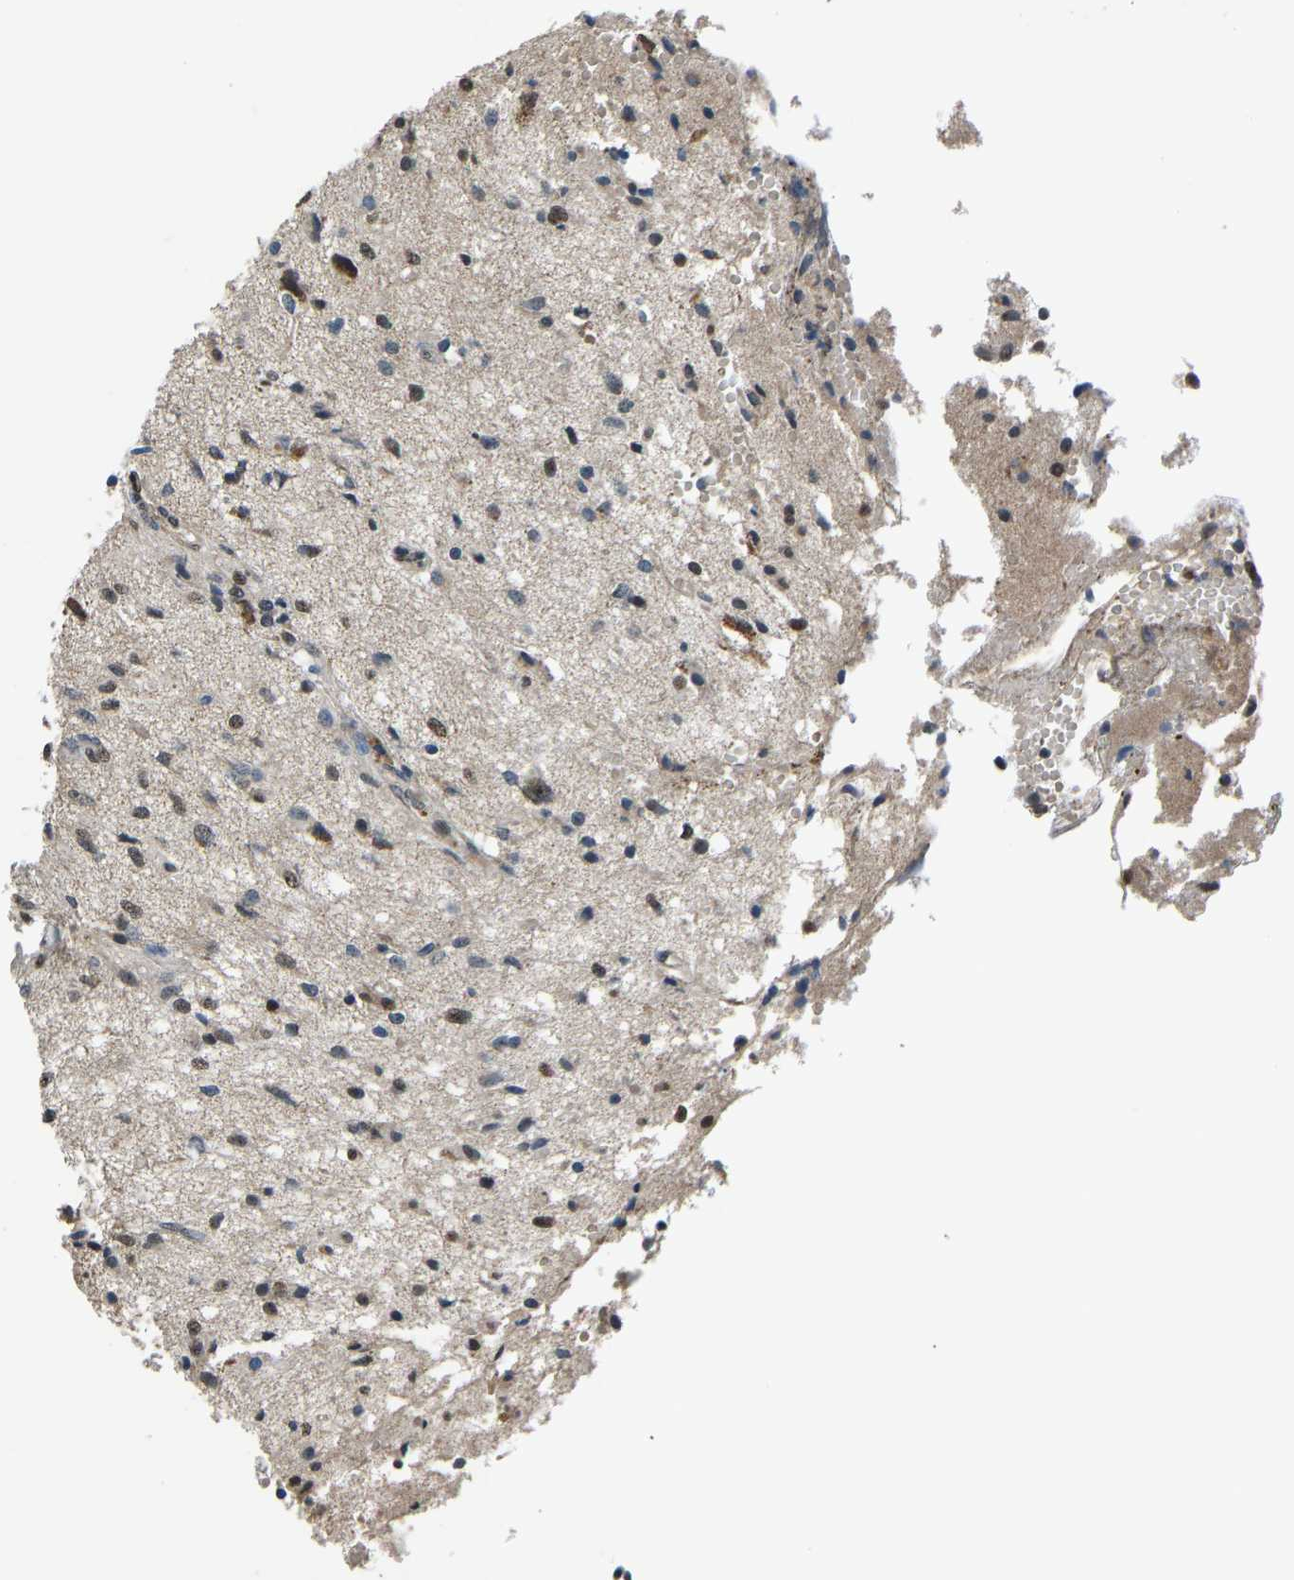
{"staining": {"intensity": "weak", "quantity": "<25%", "location": "cytoplasmic/membranous"}, "tissue": "glioma", "cell_type": "Tumor cells", "image_type": "cancer", "snomed": [{"axis": "morphology", "description": "Glioma, malignant, High grade"}, {"axis": "topography", "description": "Brain"}], "caption": "Photomicrograph shows no protein positivity in tumor cells of high-grade glioma (malignant) tissue. Brightfield microscopy of immunohistochemistry stained with DAB (3,3'-diaminobenzidine) (brown) and hematoxylin (blue), captured at high magnification.", "gene": "FOS", "patient": {"sex": "female", "age": 59}}